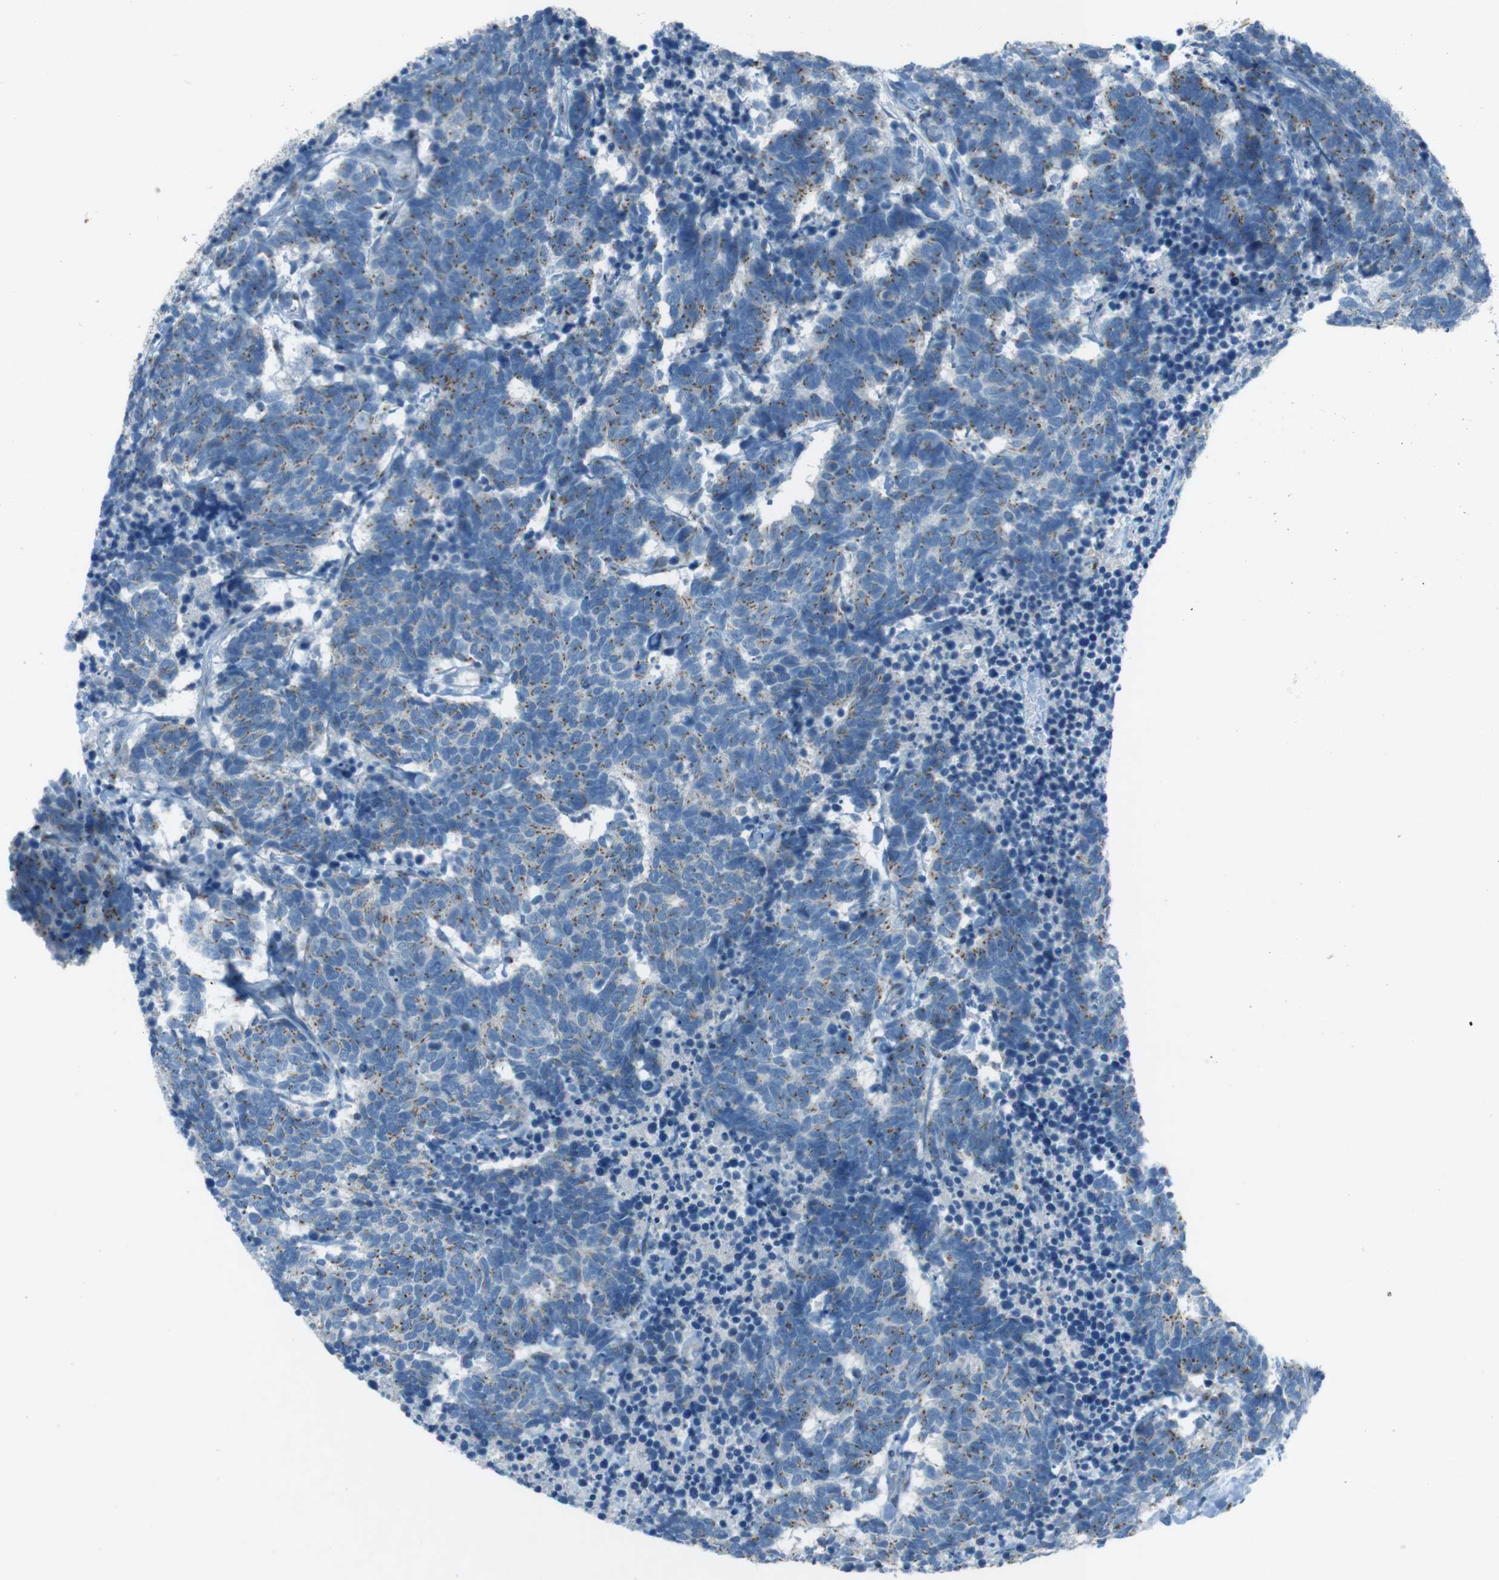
{"staining": {"intensity": "moderate", "quantity": "25%-75%", "location": "cytoplasmic/membranous"}, "tissue": "carcinoid", "cell_type": "Tumor cells", "image_type": "cancer", "snomed": [{"axis": "morphology", "description": "Carcinoma, NOS"}, {"axis": "morphology", "description": "Carcinoid, malignant, NOS"}, {"axis": "topography", "description": "Urinary bladder"}], "caption": "Protein expression analysis of carcinoid (malignant) demonstrates moderate cytoplasmic/membranous staining in approximately 25%-75% of tumor cells.", "gene": "TXNDC15", "patient": {"sex": "male", "age": 57}}